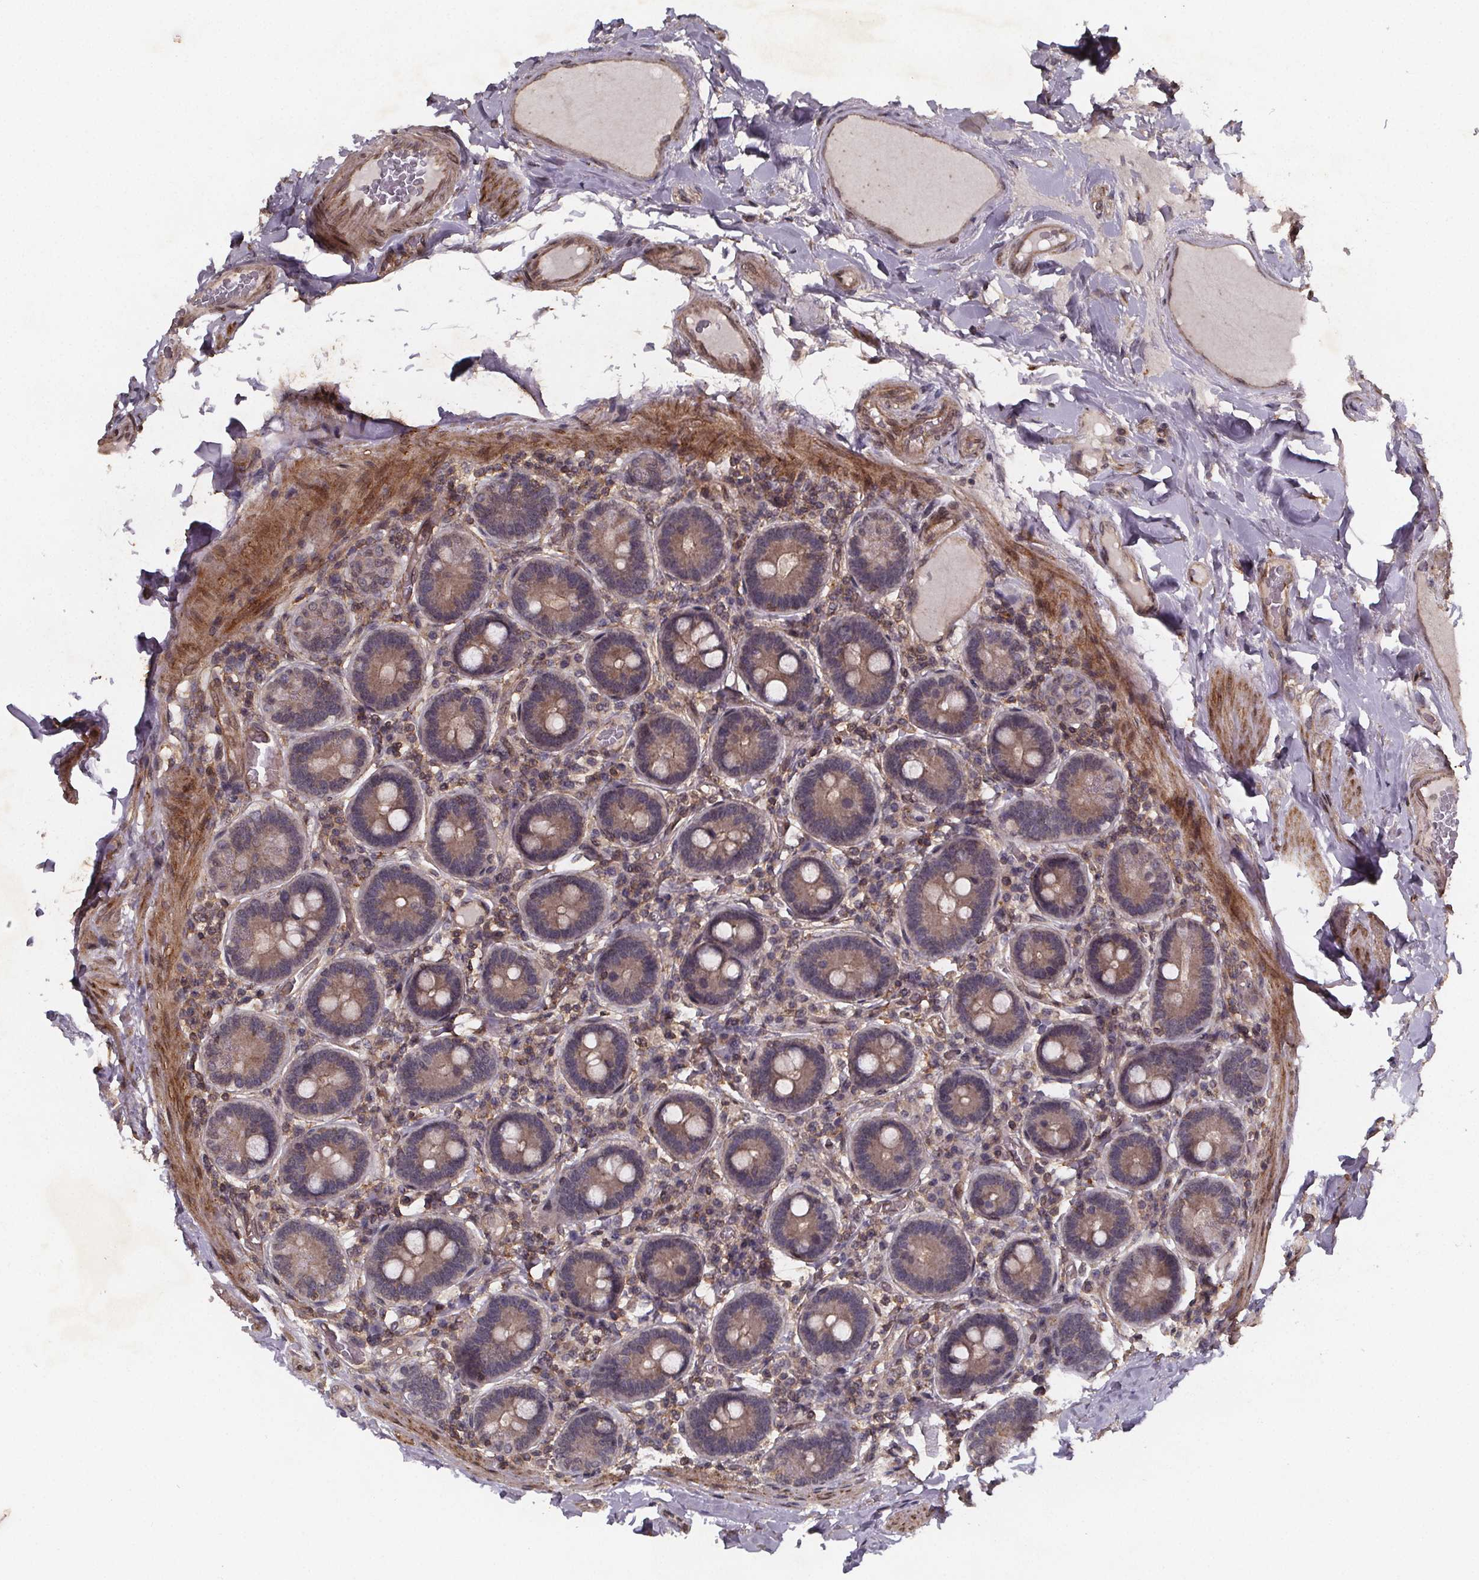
{"staining": {"intensity": "moderate", "quantity": "25%-75%", "location": "cytoplasmic/membranous"}, "tissue": "duodenum", "cell_type": "Glandular cells", "image_type": "normal", "snomed": [{"axis": "morphology", "description": "Normal tissue, NOS"}, {"axis": "topography", "description": "Duodenum"}], "caption": "DAB immunohistochemical staining of benign human duodenum displays moderate cytoplasmic/membranous protein staining in approximately 25%-75% of glandular cells. Using DAB (3,3'-diaminobenzidine) (brown) and hematoxylin (blue) stains, captured at high magnification using brightfield microscopy.", "gene": "PIERCE2", "patient": {"sex": "female", "age": 62}}